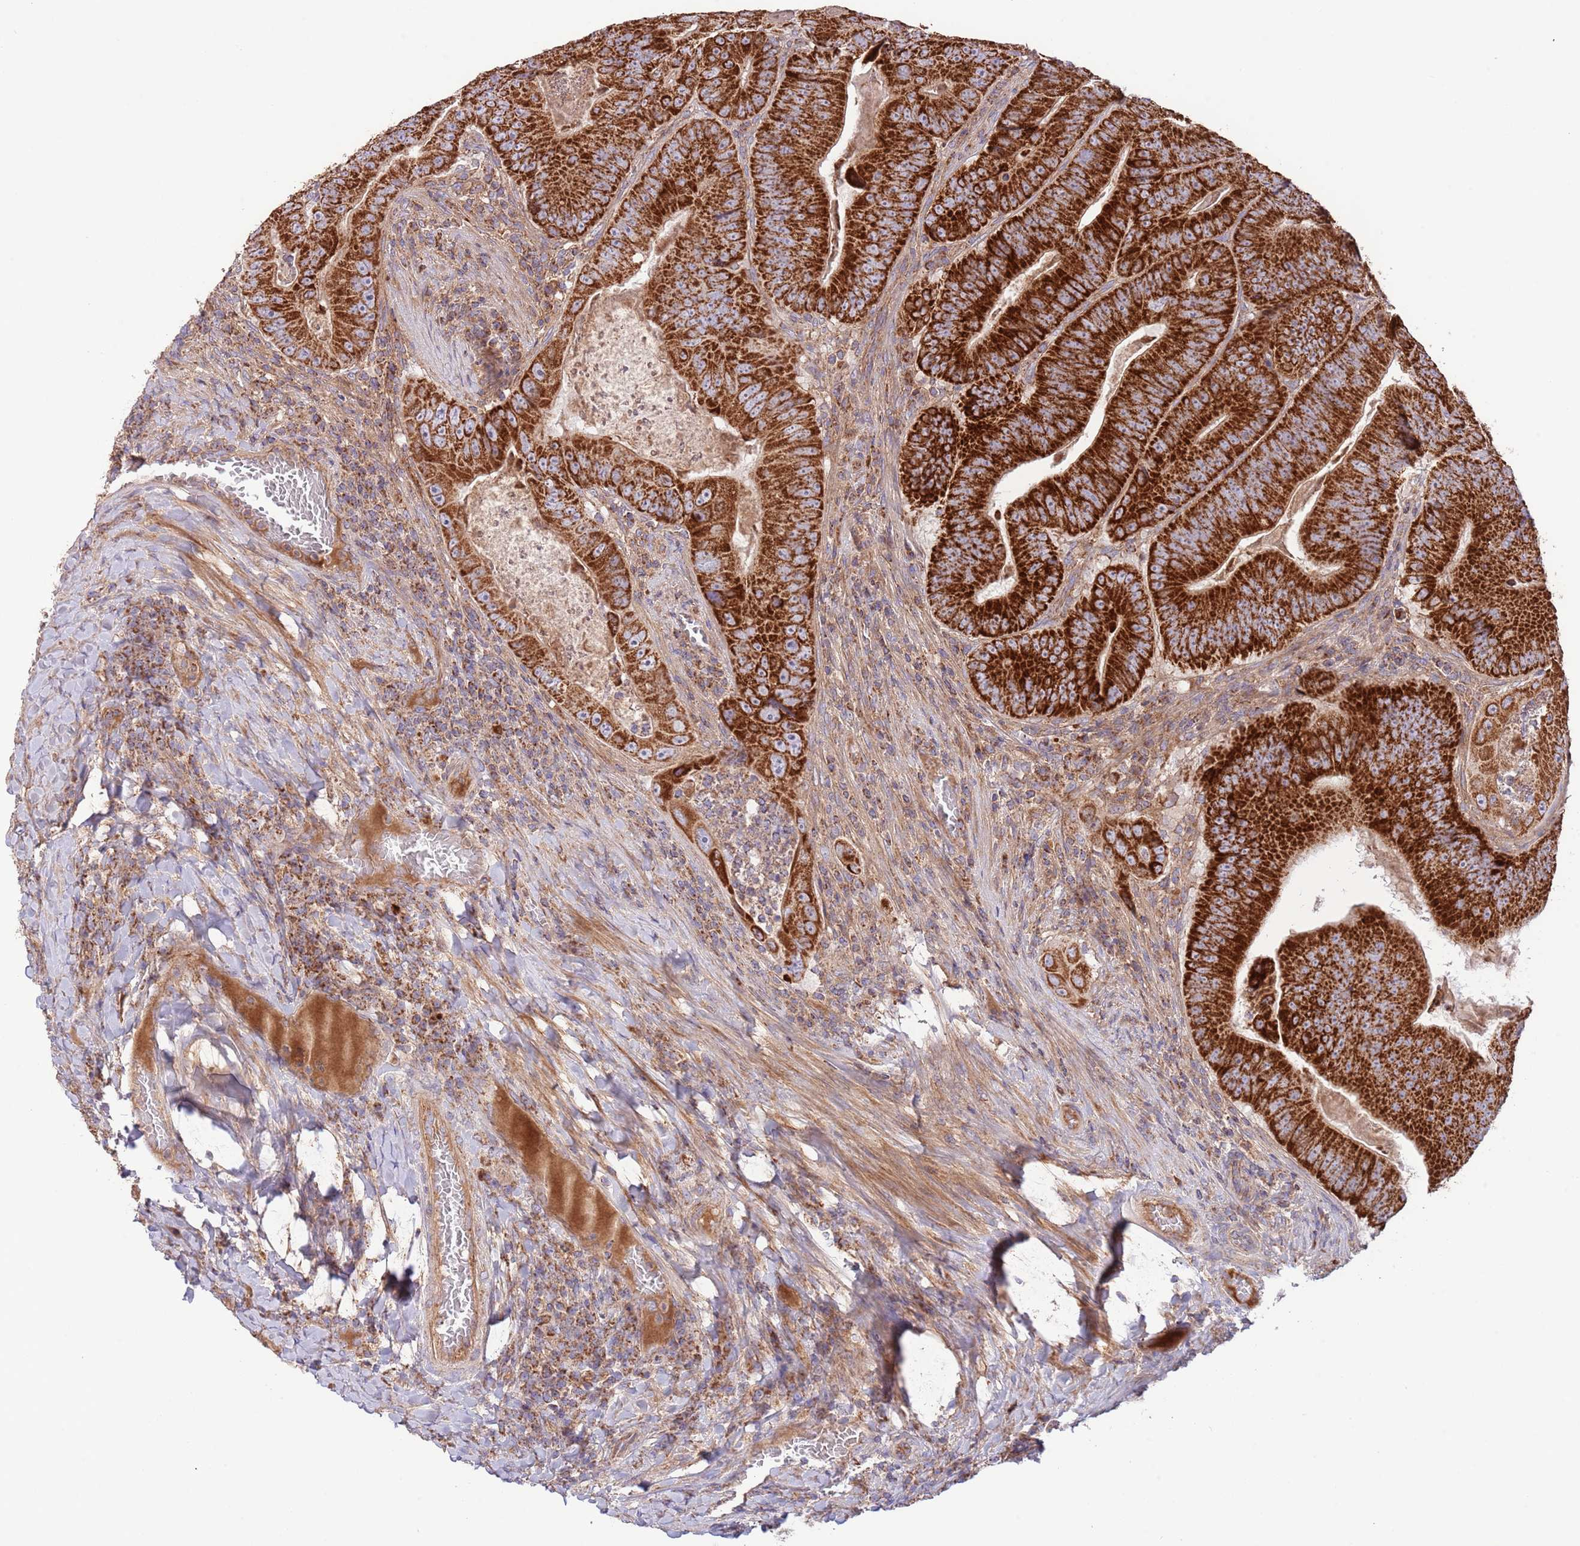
{"staining": {"intensity": "strong", "quantity": ">75%", "location": "cytoplasmic/membranous"}, "tissue": "colorectal cancer", "cell_type": "Tumor cells", "image_type": "cancer", "snomed": [{"axis": "morphology", "description": "Adenocarcinoma, NOS"}, {"axis": "topography", "description": "Colon"}], "caption": "Protein staining displays strong cytoplasmic/membranous positivity in about >75% of tumor cells in colorectal adenocarcinoma.", "gene": "DNAJA3", "patient": {"sex": "female", "age": 86}}